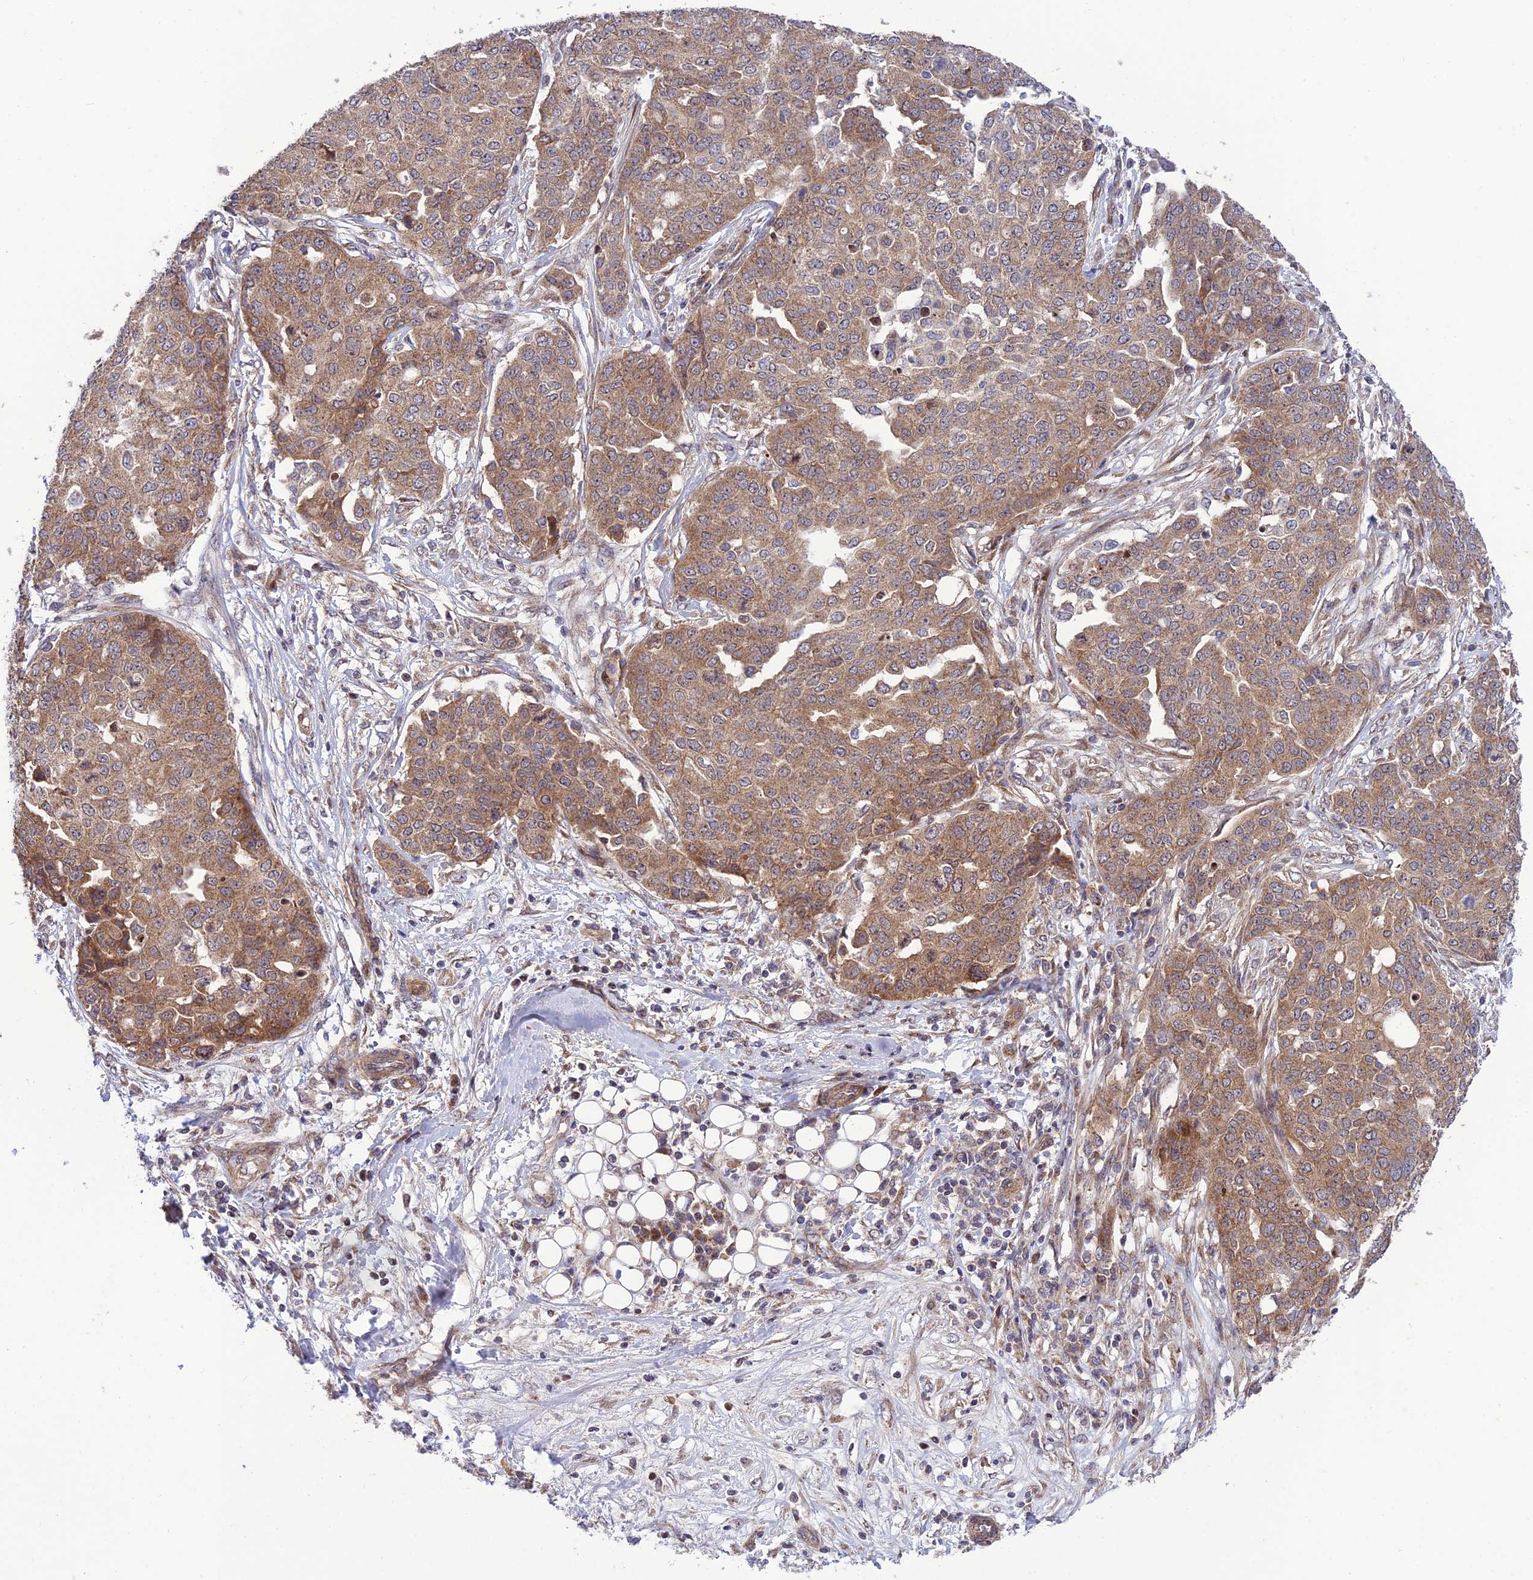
{"staining": {"intensity": "moderate", "quantity": ">75%", "location": "cytoplasmic/membranous"}, "tissue": "ovarian cancer", "cell_type": "Tumor cells", "image_type": "cancer", "snomed": [{"axis": "morphology", "description": "Cystadenocarcinoma, serous, NOS"}, {"axis": "topography", "description": "Soft tissue"}, {"axis": "topography", "description": "Ovary"}], "caption": "Ovarian serous cystadenocarcinoma tissue exhibits moderate cytoplasmic/membranous staining in approximately >75% of tumor cells", "gene": "PLEKHG2", "patient": {"sex": "female", "age": 57}}